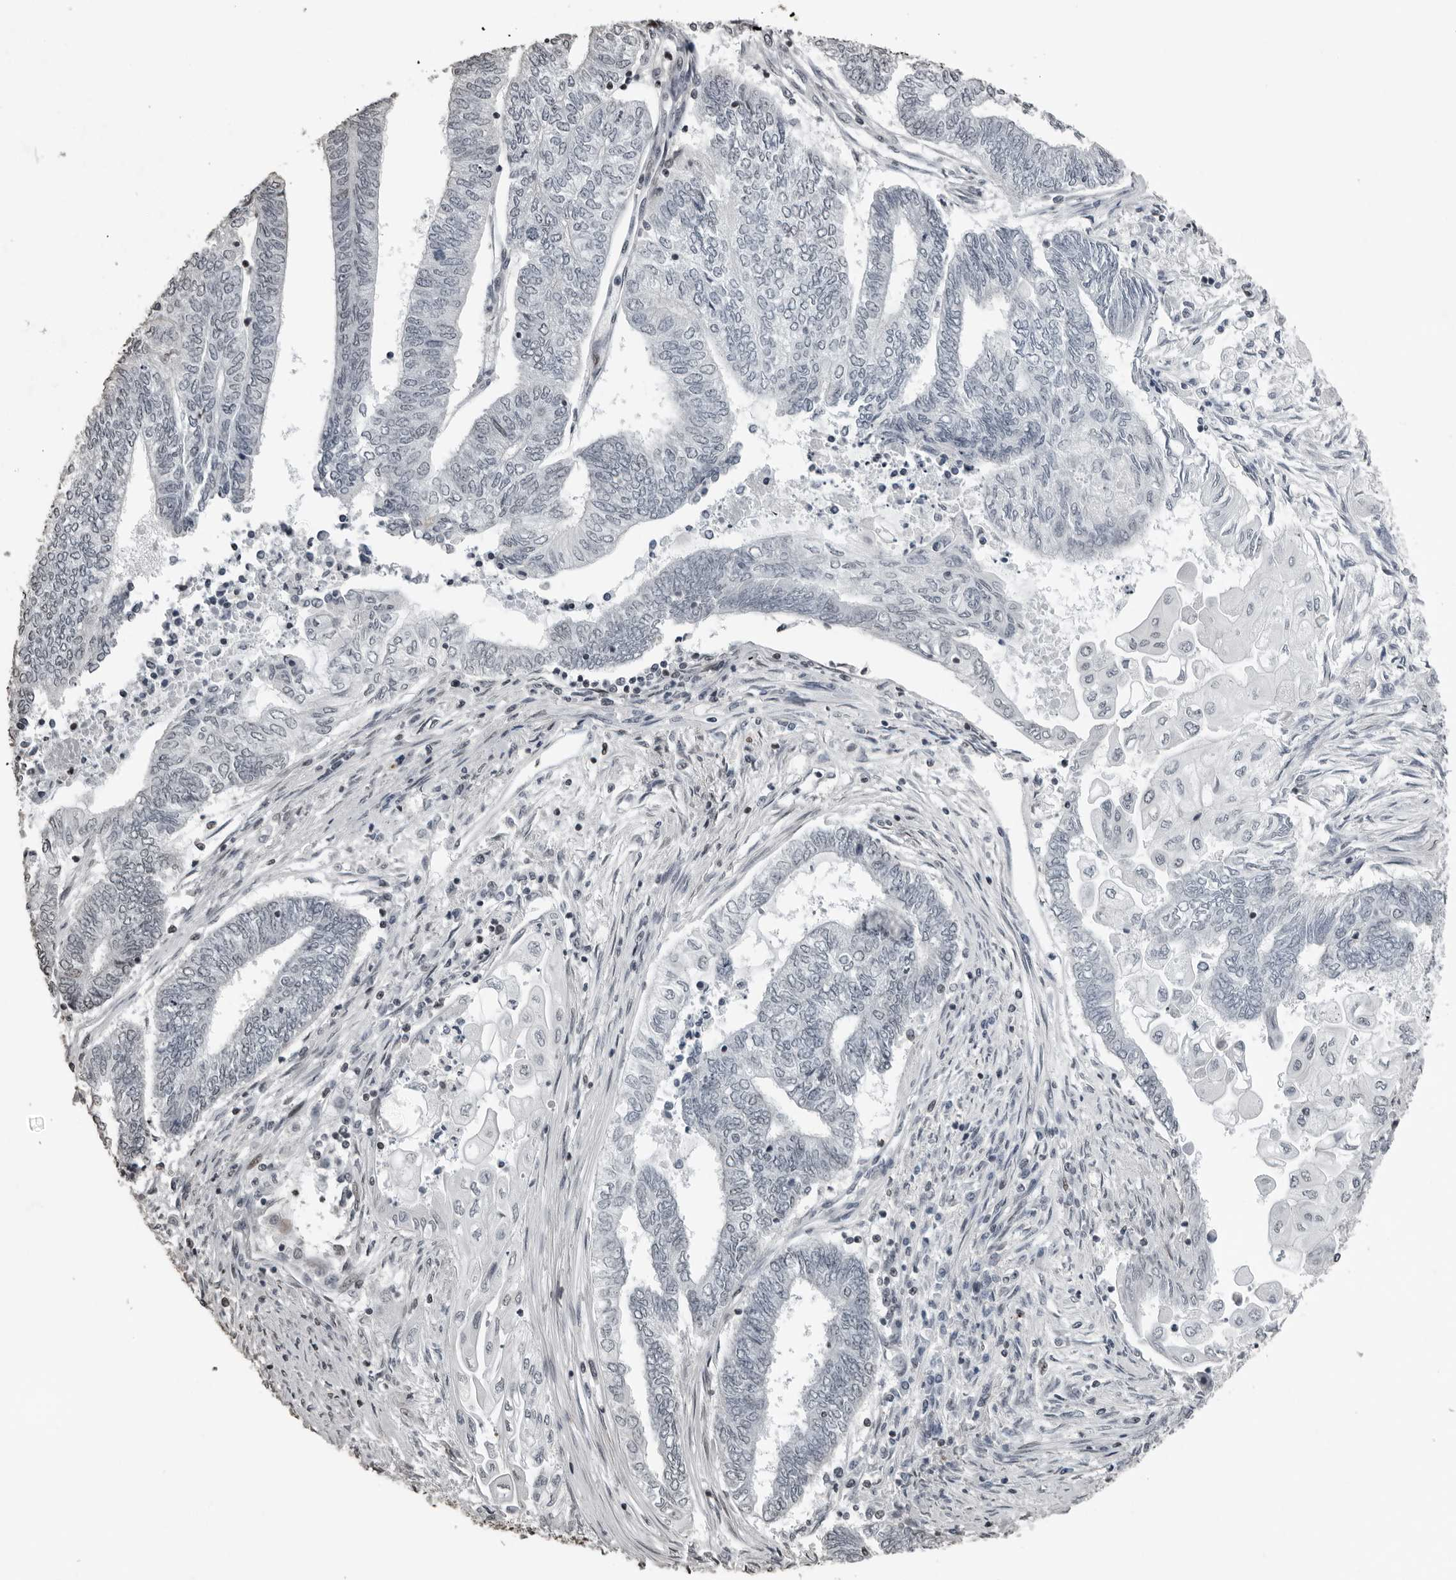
{"staining": {"intensity": "negative", "quantity": "none", "location": "none"}, "tissue": "endometrial cancer", "cell_type": "Tumor cells", "image_type": "cancer", "snomed": [{"axis": "morphology", "description": "Adenocarcinoma, NOS"}, {"axis": "topography", "description": "Uterus"}, {"axis": "topography", "description": "Endometrium"}], "caption": "Photomicrograph shows no significant protein expression in tumor cells of endometrial adenocarcinoma.", "gene": "ORC1", "patient": {"sex": "female", "age": 70}}